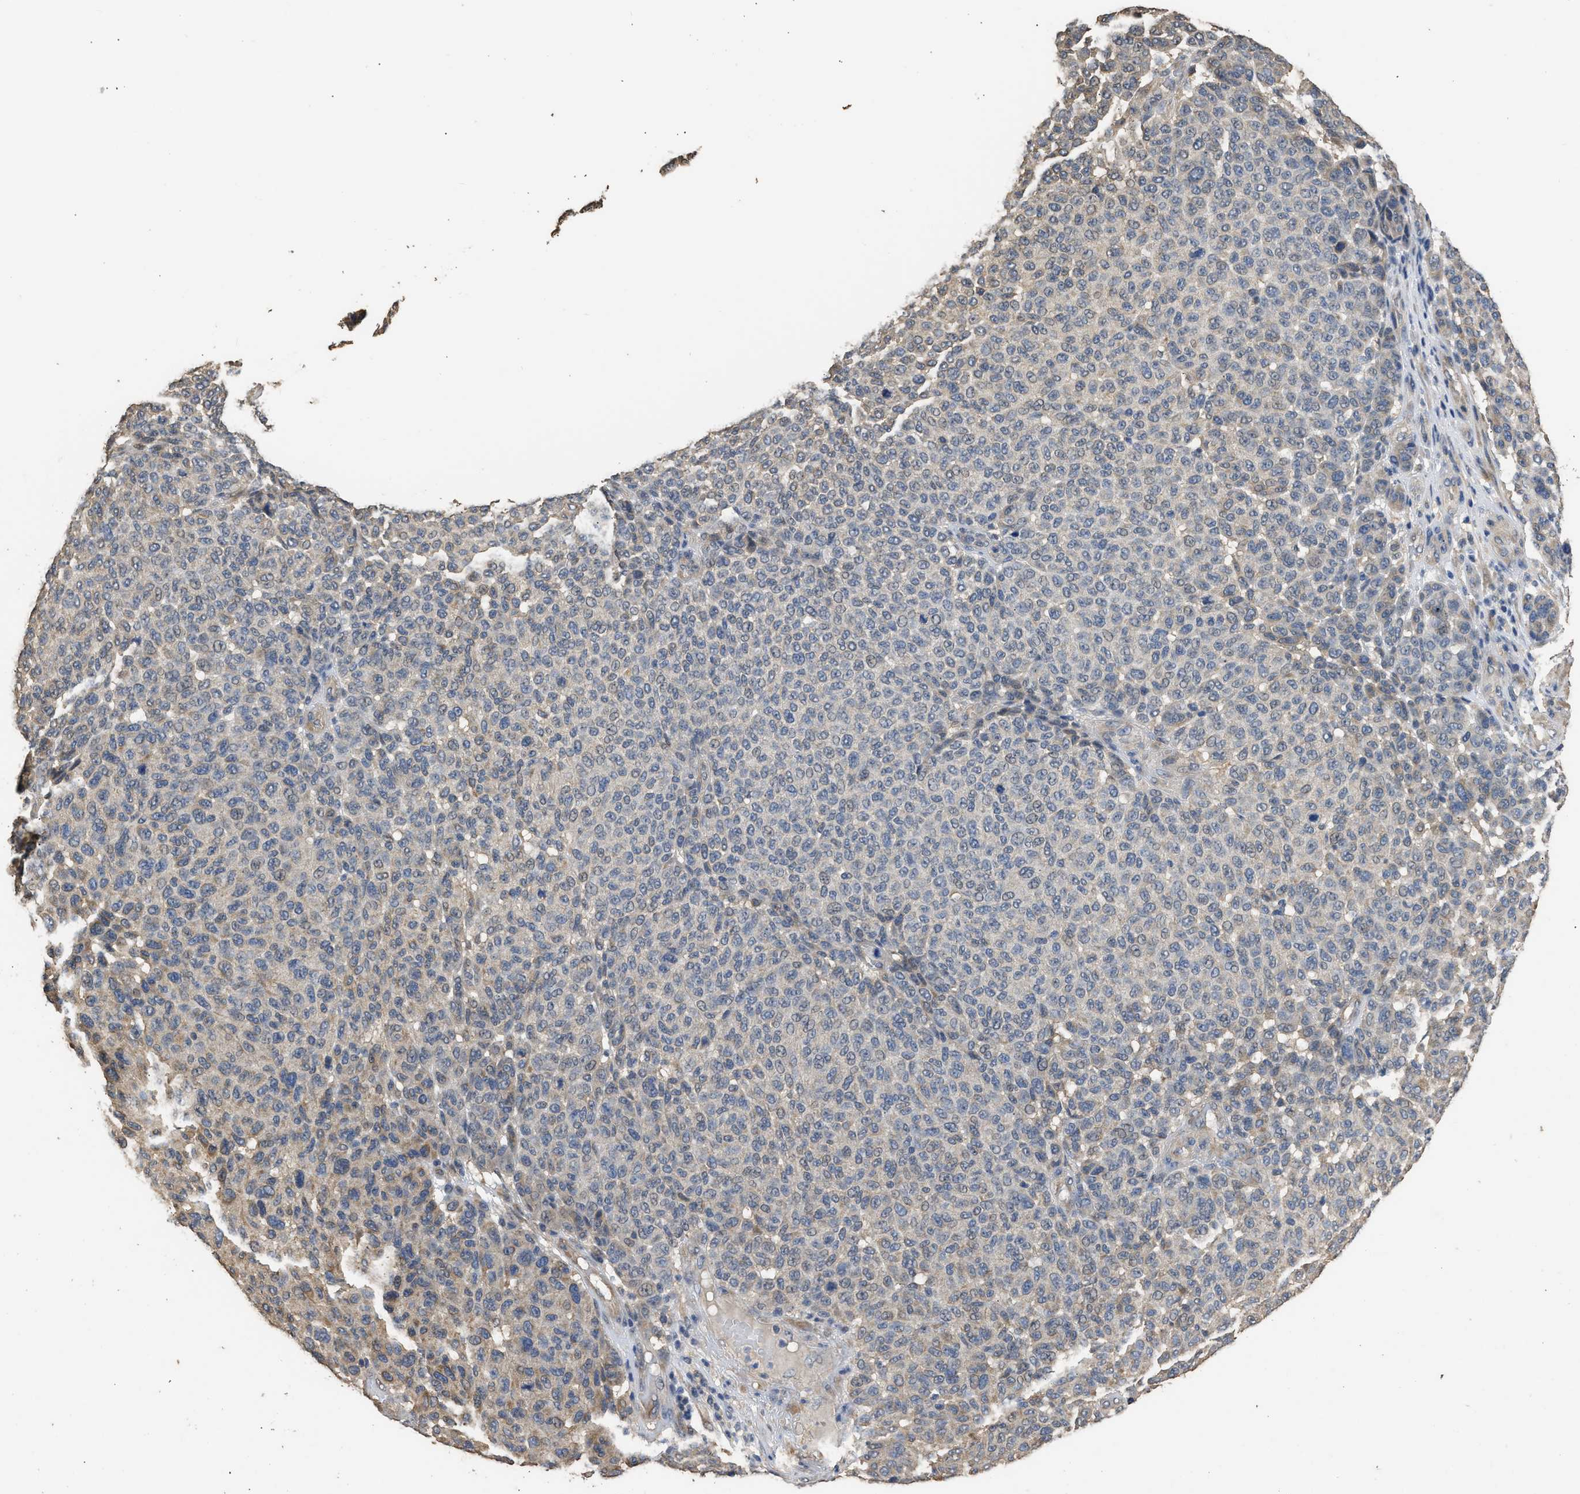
{"staining": {"intensity": "weak", "quantity": "<25%", "location": "cytoplasmic/membranous"}, "tissue": "melanoma", "cell_type": "Tumor cells", "image_type": "cancer", "snomed": [{"axis": "morphology", "description": "Malignant melanoma, NOS"}, {"axis": "topography", "description": "Skin"}], "caption": "There is no significant staining in tumor cells of melanoma.", "gene": "SPINT2", "patient": {"sex": "male", "age": 59}}